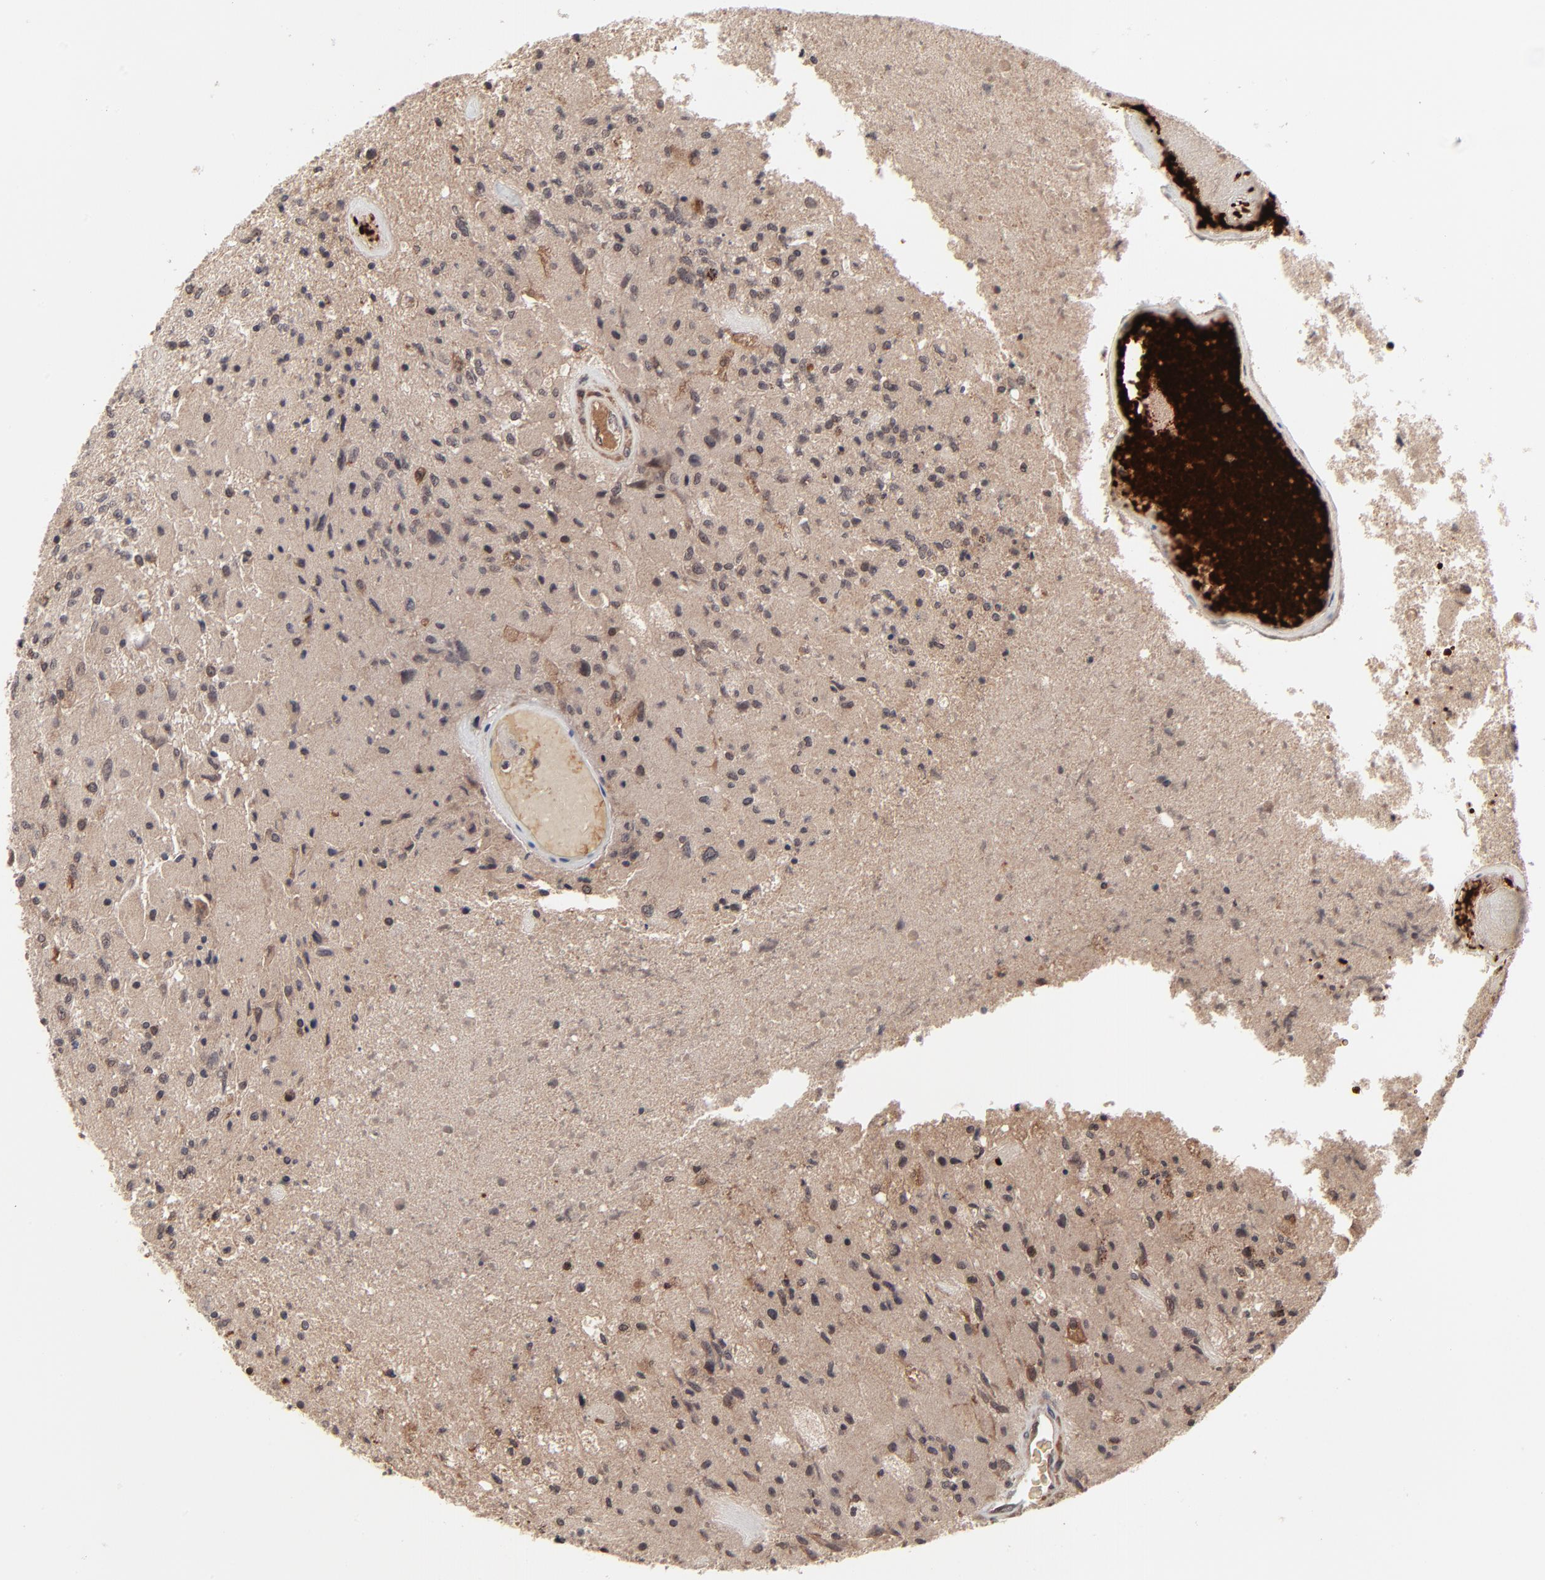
{"staining": {"intensity": "weak", "quantity": "25%-75%", "location": "cytoplasmic/membranous,nuclear"}, "tissue": "glioma", "cell_type": "Tumor cells", "image_type": "cancer", "snomed": [{"axis": "morphology", "description": "Normal tissue, NOS"}, {"axis": "morphology", "description": "Glioma, malignant, High grade"}, {"axis": "topography", "description": "Cerebral cortex"}], "caption": "Brown immunohistochemical staining in malignant high-grade glioma shows weak cytoplasmic/membranous and nuclear expression in approximately 25%-75% of tumor cells.", "gene": "CASP10", "patient": {"sex": "male", "age": 77}}